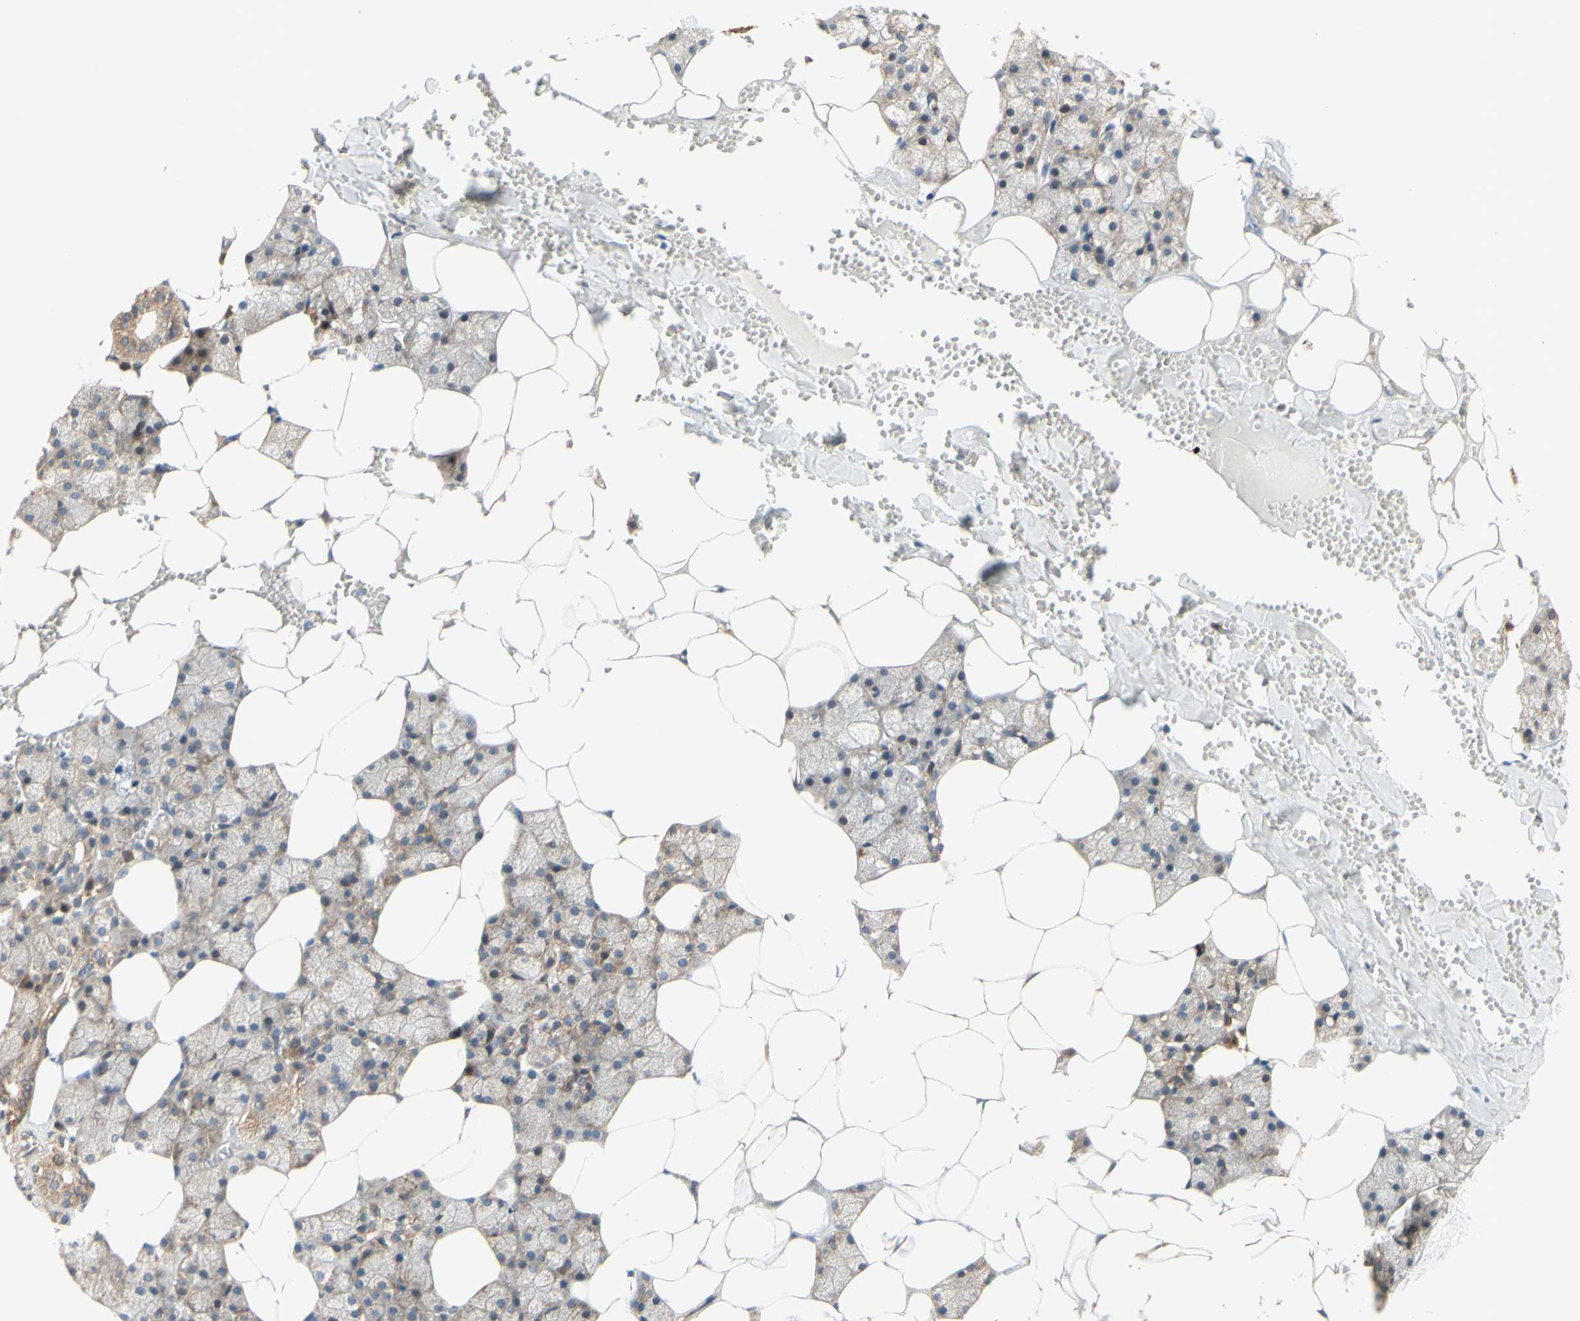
{"staining": {"intensity": "moderate", "quantity": "25%-75%", "location": "cytoplasmic/membranous"}, "tissue": "salivary gland", "cell_type": "Glandular cells", "image_type": "normal", "snomed": [{"axis": "morphology", "description": "Normal tissue, NOS"}, {"axis": "topography", "description": "Salivary gland"}], "caption": "This histopathology image shows immunohistochemistry staining of unremarkable human salivary gland, with medium moderate cytoplasmic/membranous staining in approximately 25%-75% of glandular cells.", "gene": "ANKHD1", "patient": {"sex": "male", "age": 62}}